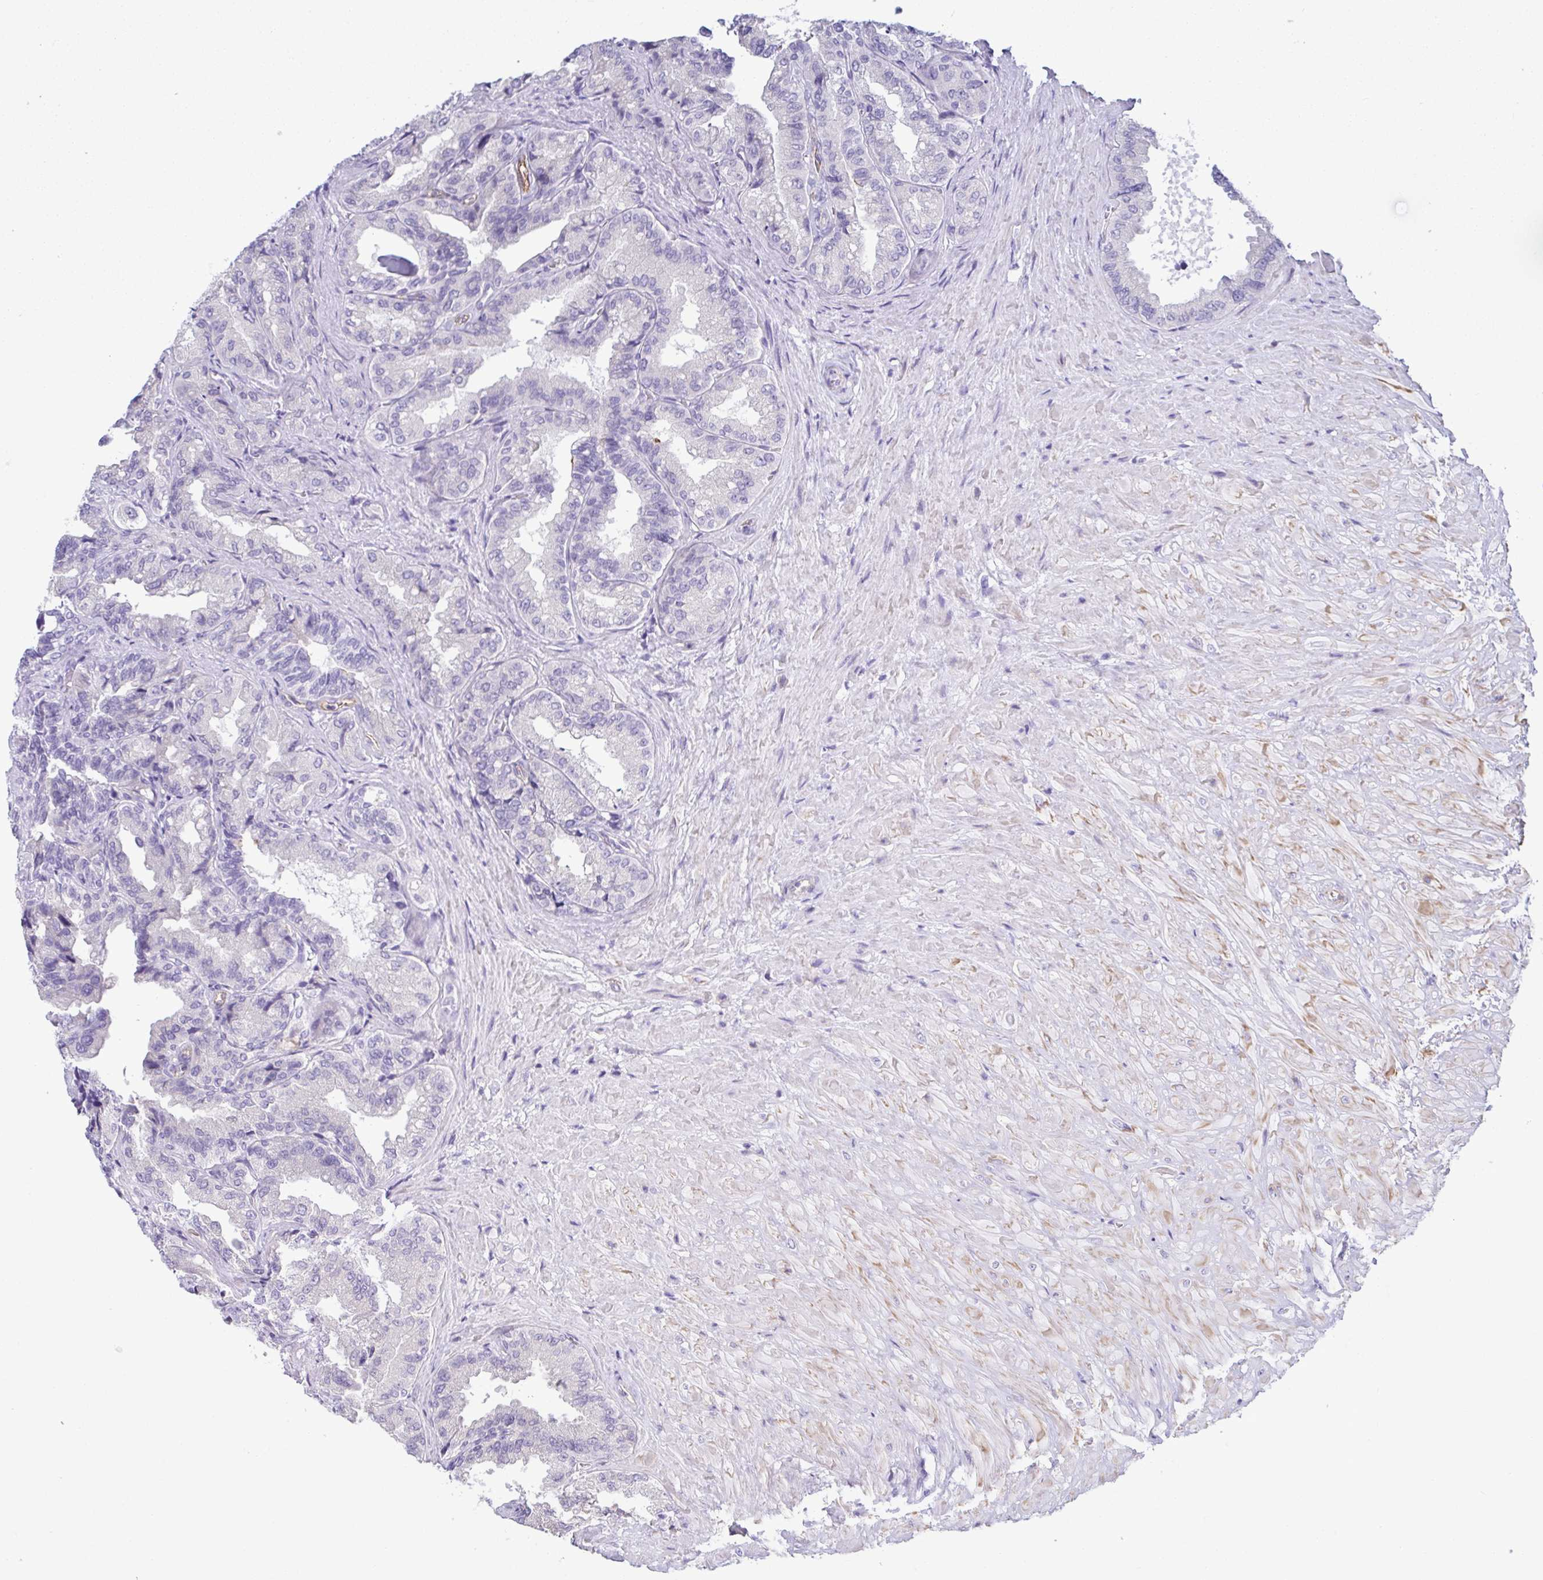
{"staining": {"intensity": "negative", "quantity": "none", "location": "none"}, "tissue": "seminal vesicle", "cell_type": "Glandular cells", "image_type": "normal", "snomed": [{"axis": "morphology", "description": "Normal tissue, NOS"}, {"axis": "topography", "description": "Seminal veicle"}], "caption": "The histopathology image displays no staining of glandular cells in benign seminal vesicle.", "gene": "TNNI2", "patient": {"sex": "male", "age": 68}}